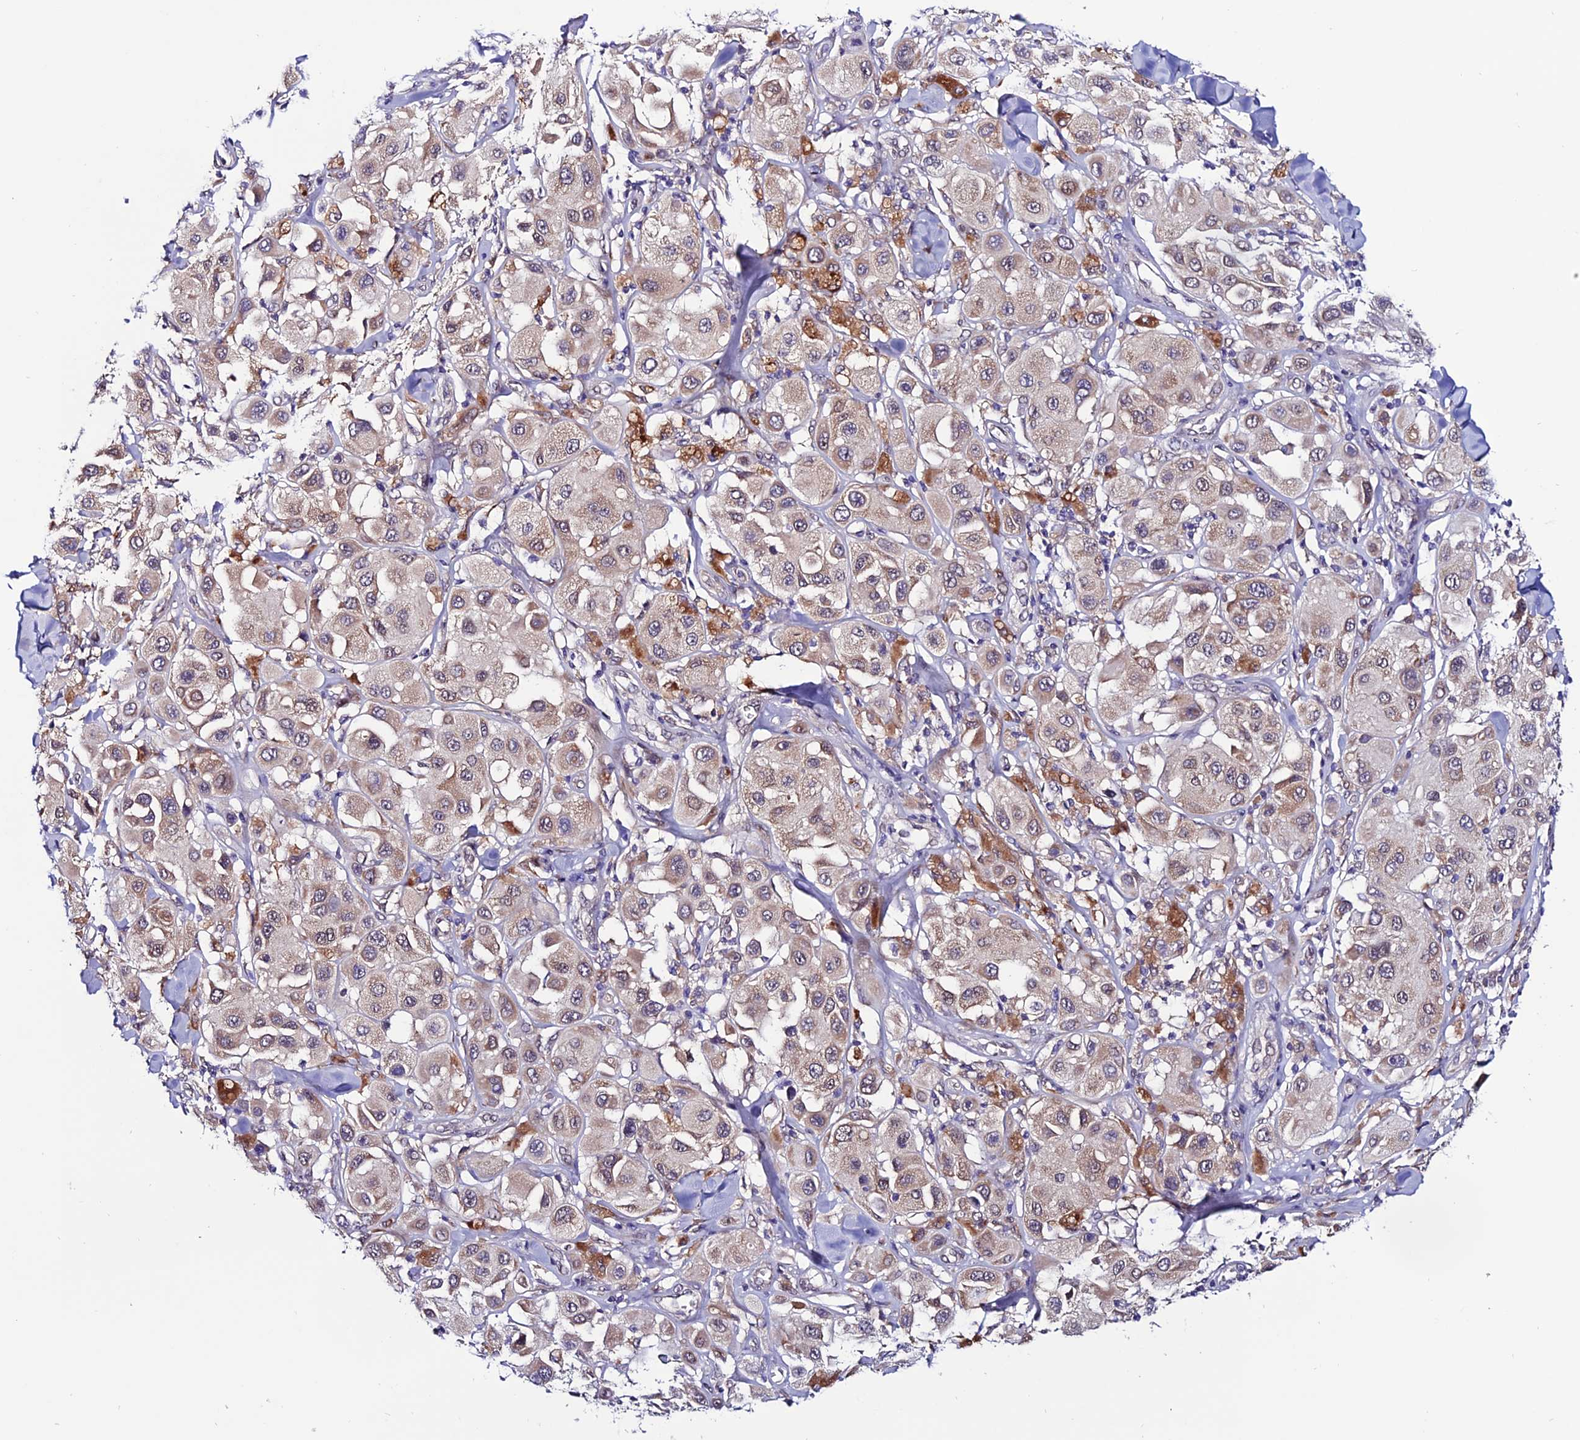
{"staining": {"intensity": "weak", "quantity": ">75%", "location": "cytoplasmic/membranous"}, "tissue": "melanoma", "cell_type": "Tumor cells", "image_type": "cancer", "snomed": [{"axis": "morphology", "description": "Malignant melanoma, Metastatic site"}, {"axis": "topography", "description": "Skin"}], "caption": "Immunohistochemical staining of melanoma demonstrates low levels of weak cytoplasmic/membranous staining in approximately >75% of tumor cells. The staining is performed using DAB (3,3'-diaminobenzidine) brown chromogen to label protein expression. The nuclei are counter-stained blue using hematoxylin.", "gene": "FZD8", "patient": {"sex": "male", "age": 41}}